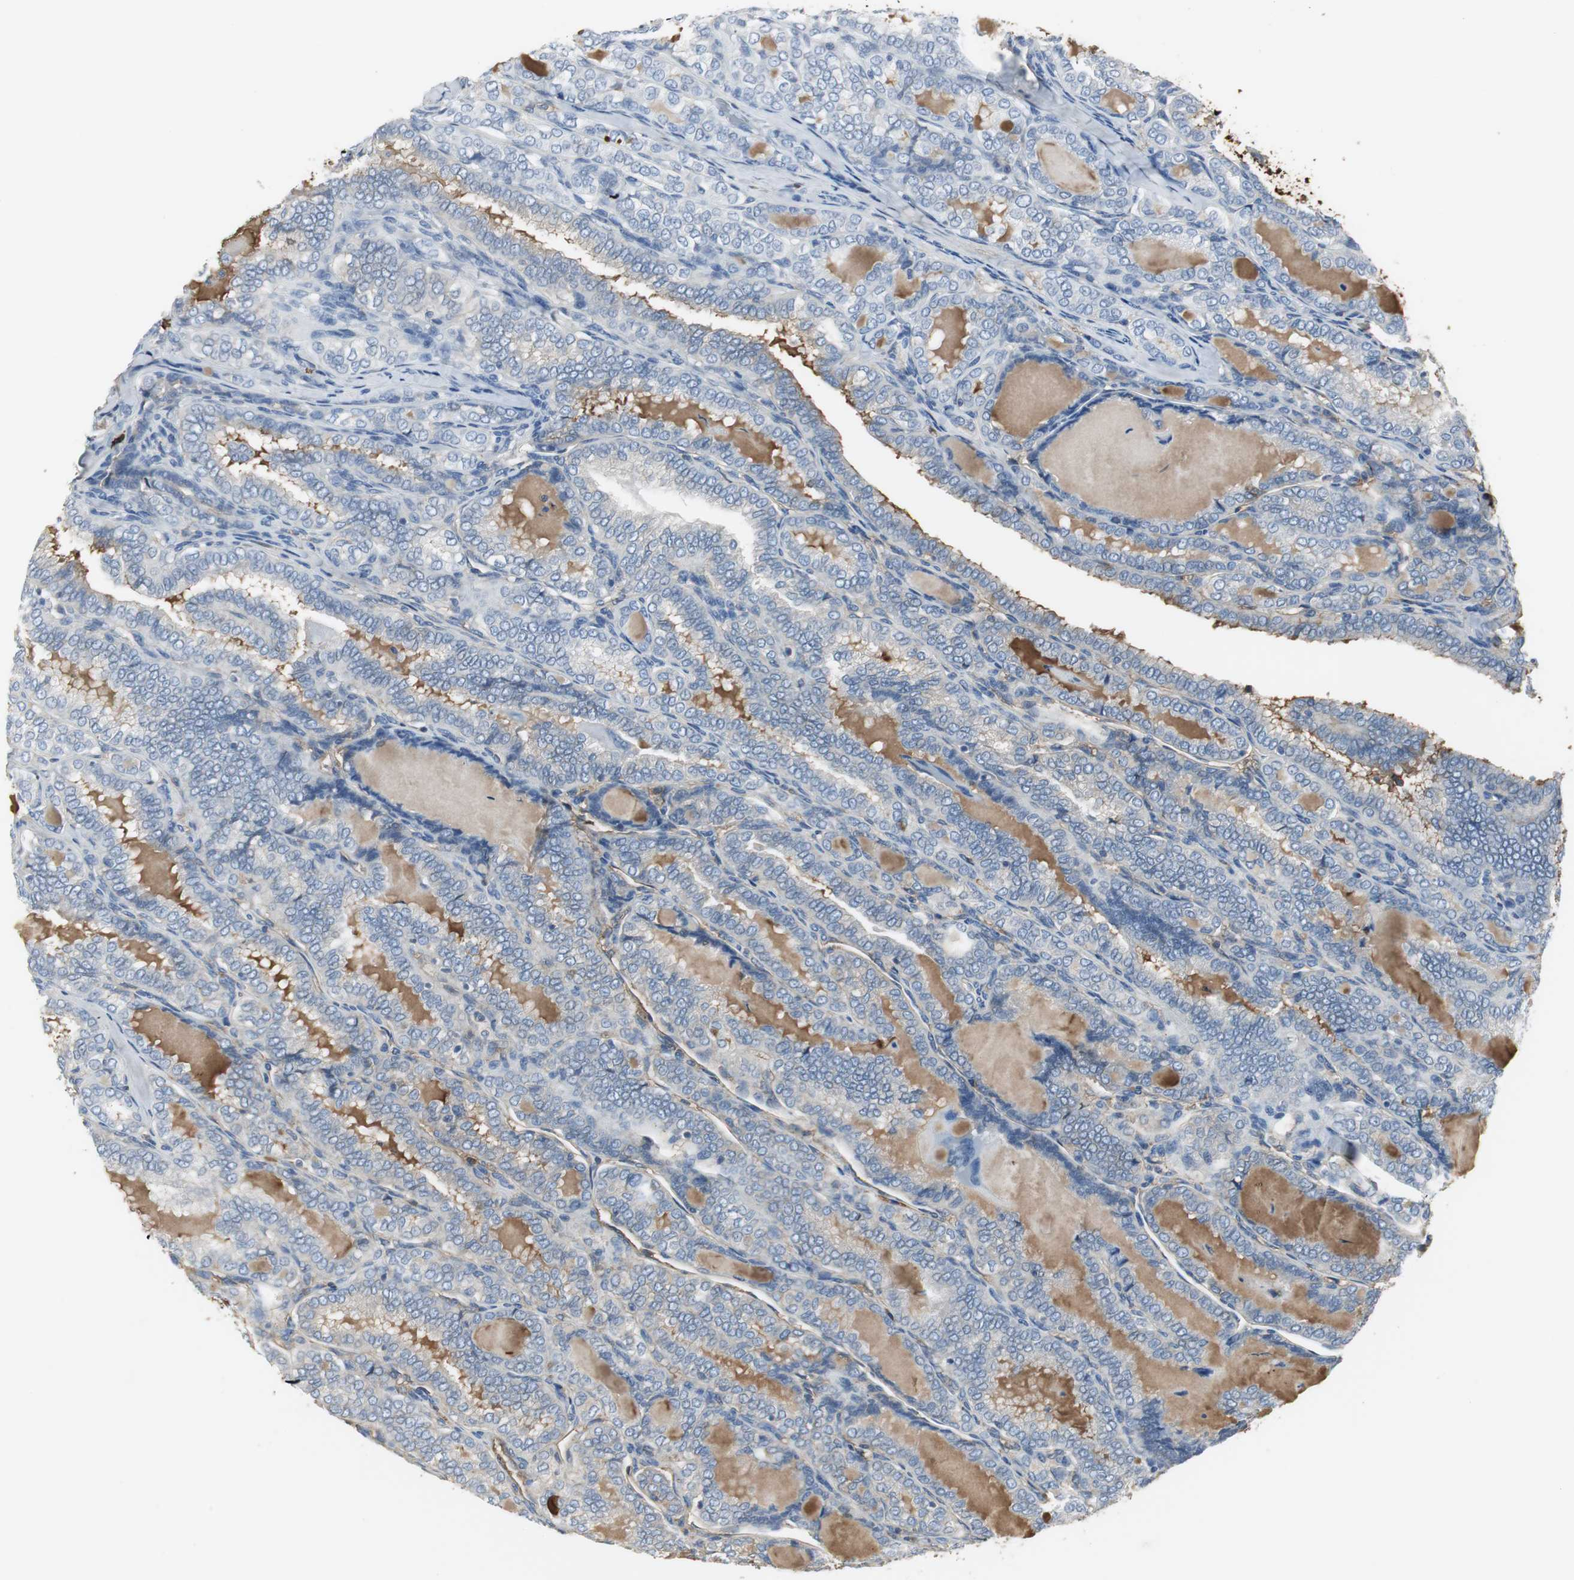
{"staining": {"intensity": "negative", "quantity": "none", "location": "none"}, "tissue": "thyroid cancer", "cell_type": "Tumor cells", "image_type": "cancer", "snomed": [{"axis": "morphology", "description": "Papillary adenocarcinoma, NOS"}, {"axis": "topography", "description": "Thyroid gland"}], "caption": "This histopathology image is of thyroid papillary adenocarcinoma stained with immunohistochemistry (IHC) to label a protein in brown with the nuclei are counter-stained blue. There is no staining in tumor cells.", "gene": "IGHA1", "patient": {"sex": "female", "age": 30}}